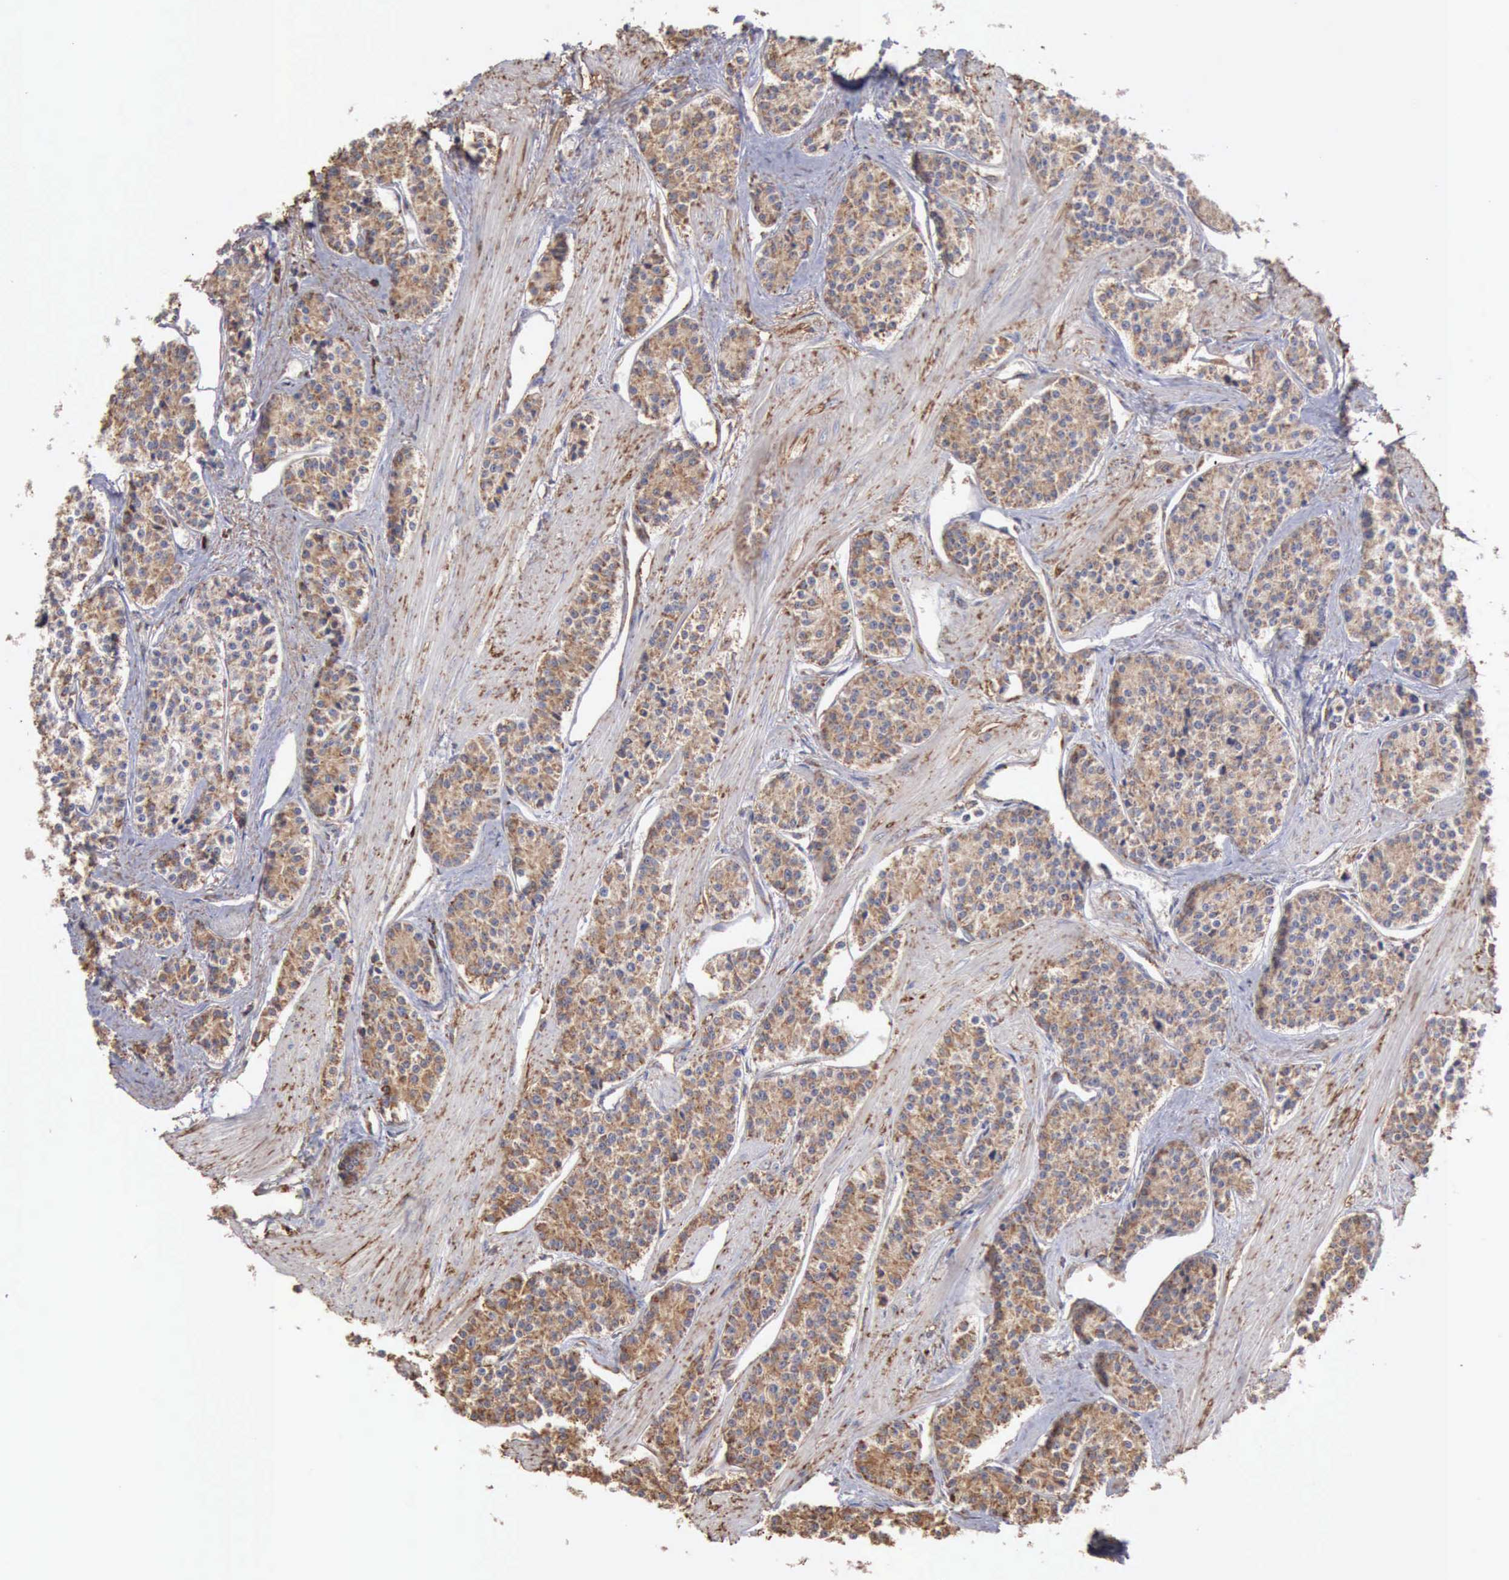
{"staining": {"intensity": "weak", "quantity": ">75%", "location": "cytoplasmic/membranous"}, "tissue": "carcinoid", "cell_type": "Tumor cells", "image_type": "cancer", "snomed": [{"axis": "morphology", "description": "Carcinoid, malignant, NOS"}, {"axis": "topography", "description": "Stomach"}], "caption": "Immunohistochemistry (DAB (3,3'-diaminobenzidine)) staining of carcinoid exhibits weak cytoplasmic/membranous protein staining in about >75% of tumor cells.", "gene": "GPR101", "patient": {"sex": "female", "age": 76}}